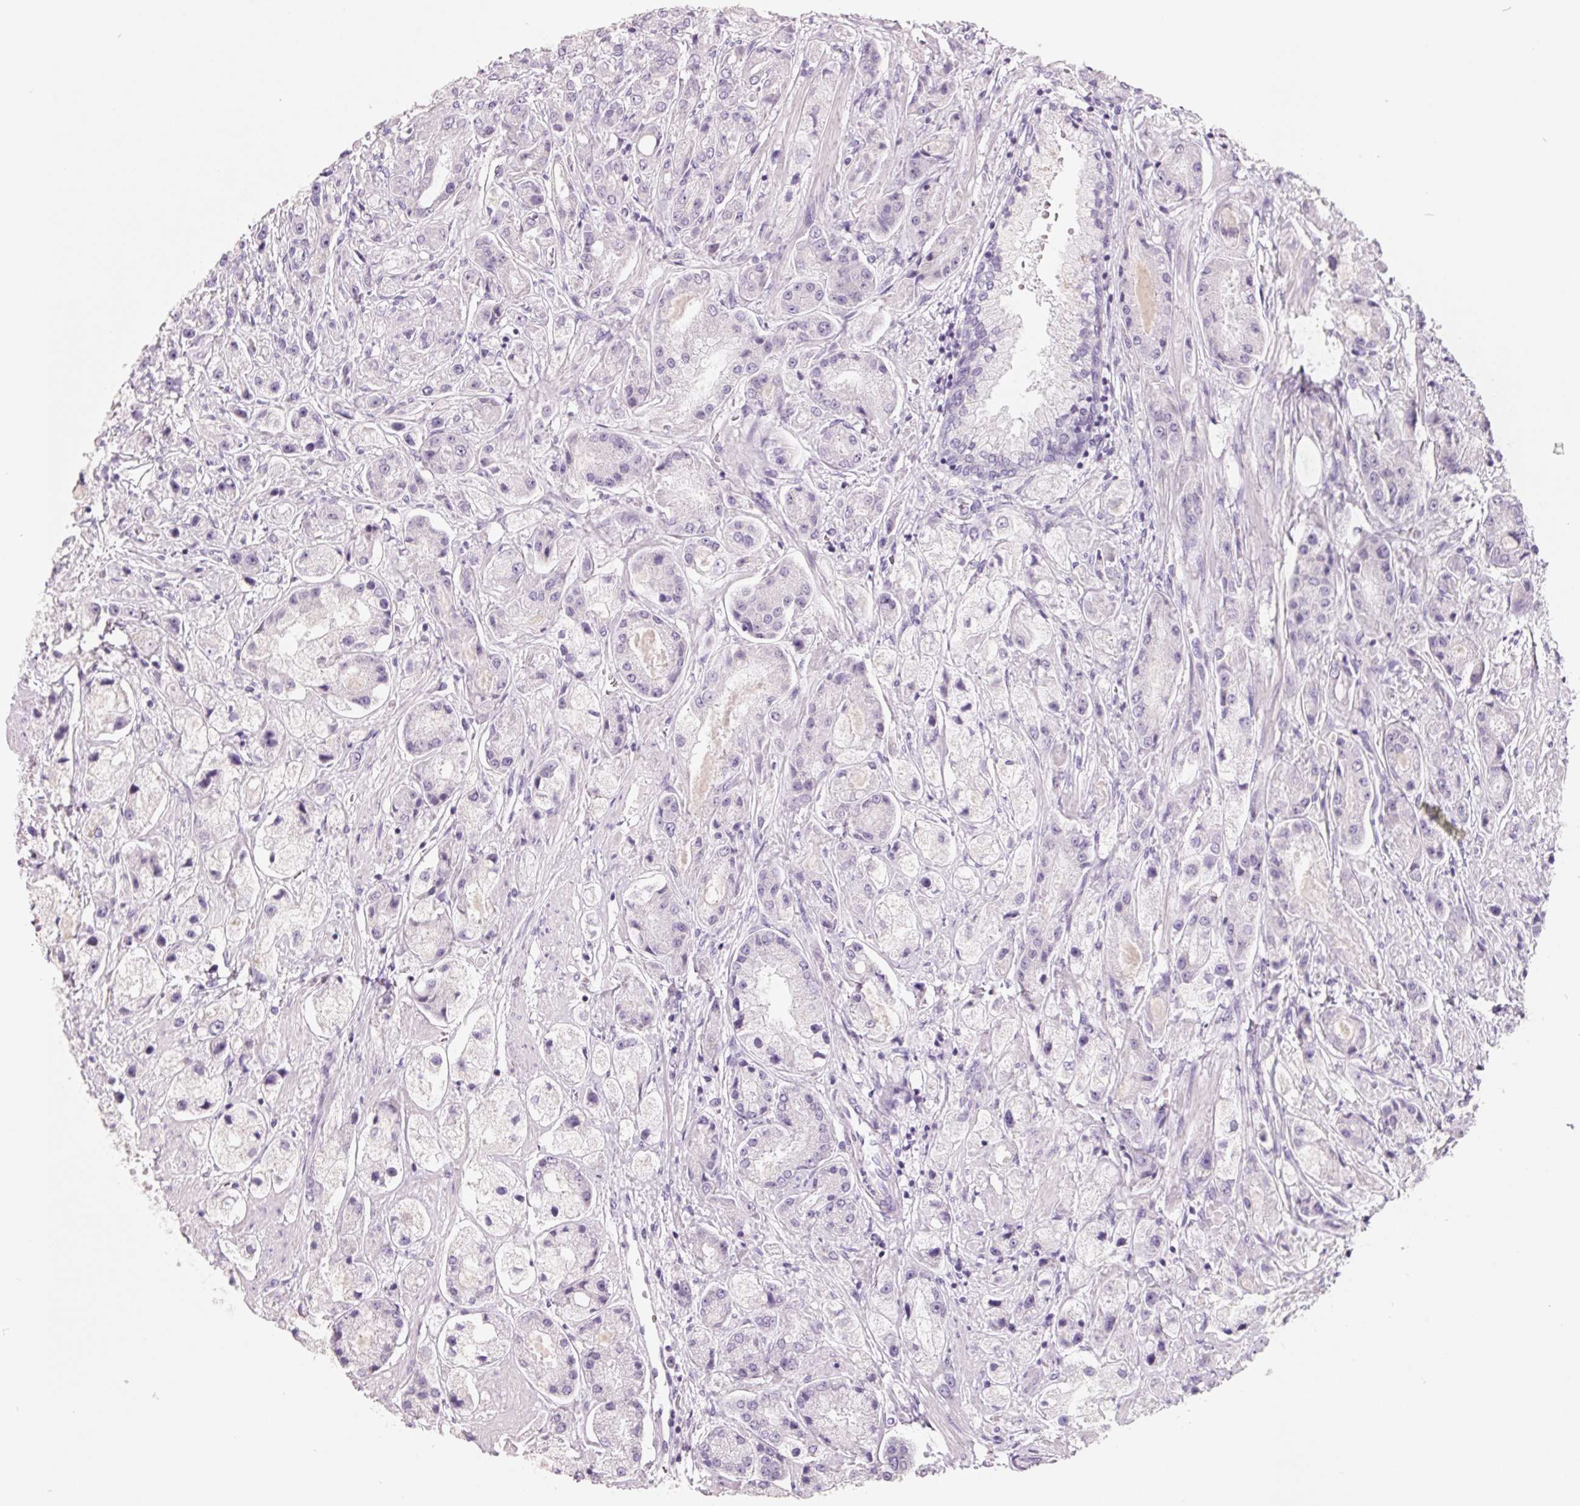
{"staining": {"intensity": "negative", "quantity": "none", "location": "none"}, "tissue": "prostate cancer", "cell_type": "Tumor cells", "image_type": "cancer", "snomed": [{"axis": "morphology", "description": "Adenocarcinoma, High grade"}, {"axis": "topography", "description": "Prostate"}], "caption": "Image shows no protein expression in tumor cells of prostate cancer (adenocarcinoma (high-grade)) tissue.", "gene": "FTCD", "patient": {"sex": "male", "age": 67}}